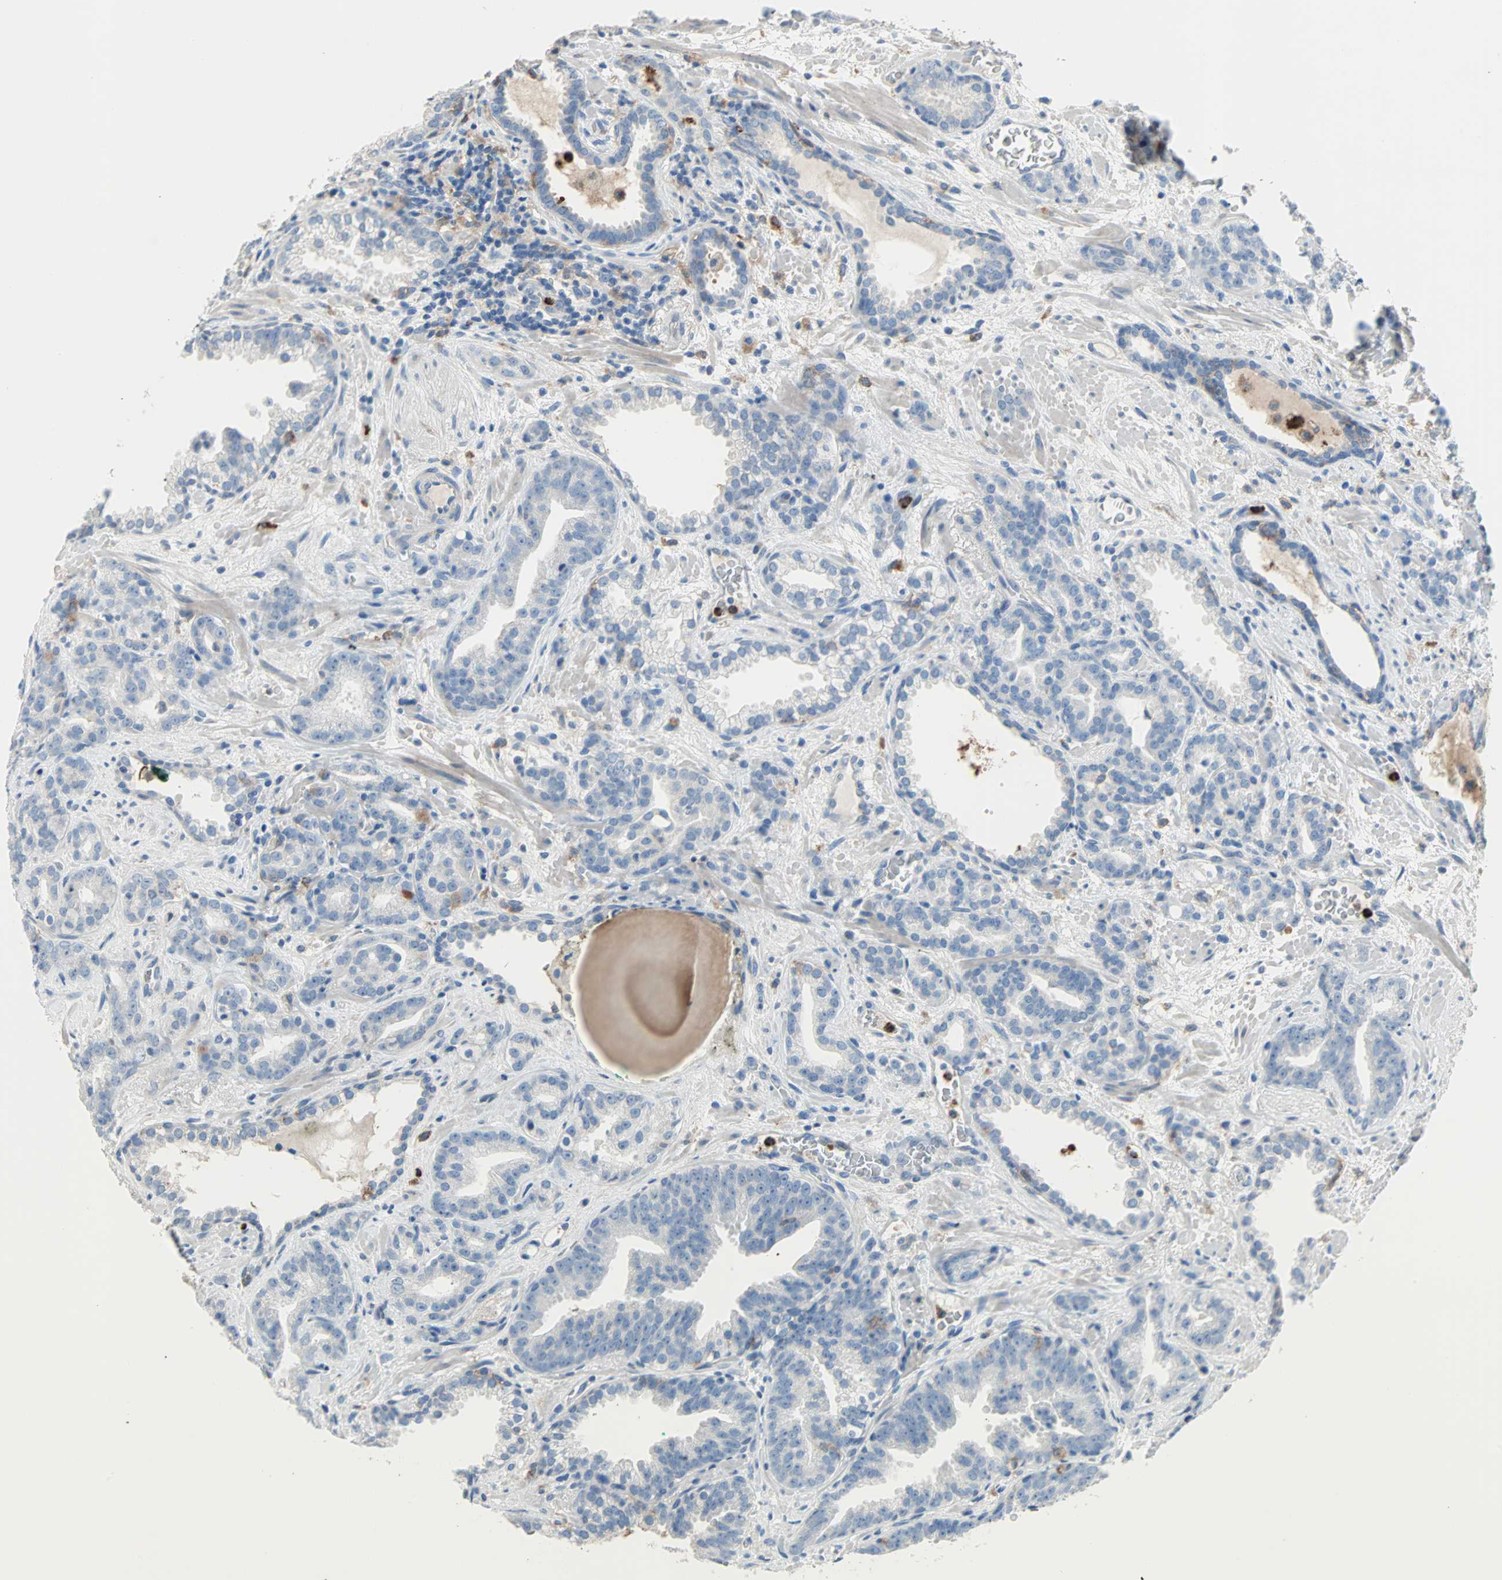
{"staining": {"intensity": "negative", "quantity": "none", "location": "none"}, "tissue": "prostate cancer", "cell_type": "Tumor cells", "image_type": "cancer", "snomed": [{"axis": "morphology", "description": "Adenocarcinoma, Low grade"}, {"axis": "topography", "description": "Prostate"}], "caption": "Prostate low-grade adenocarcinoma was stained to show a protein in brown. There is no significant expression in tumor cells.", "gene": "CLEC4A", "patient": {"sex": "male", "age": 63}}